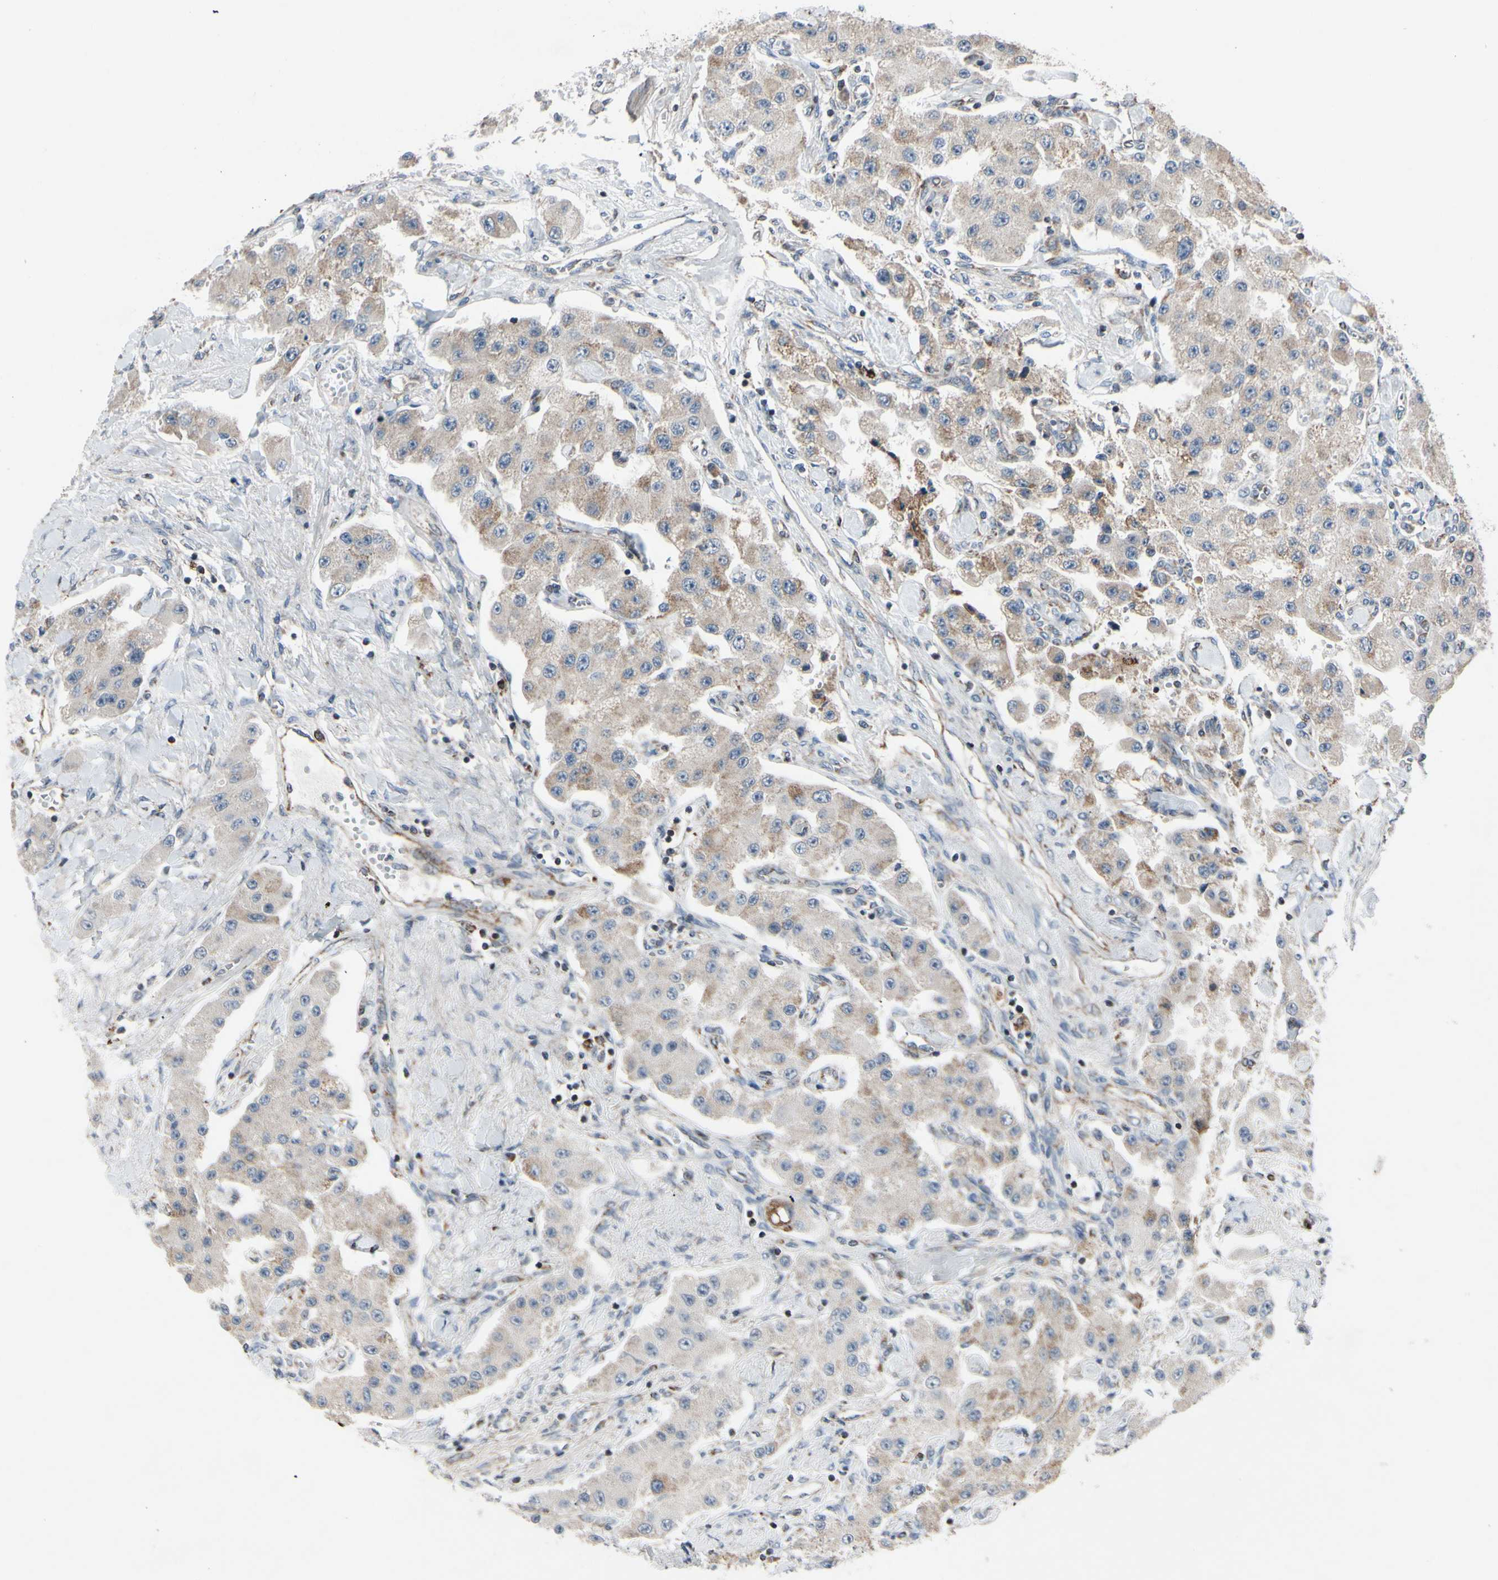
{"staining": {"intensity": "weak", "quantity": ">75%", "location": "cytoplasmic/membranous"}, "tissue": "carcinoid", "cell_type": "Tumor cells", "image_type": "cancer", "snomed": [{"axis": "morphology", "description": "Carcinoid, malignant, NOS"}, {"axis": "topography", "description": "Pancreas"}], "caption": "Protein expression analysis of human carcinoid reveals weak cytoplasmic/membranous expression in about >75% of tumor cells.", "gene": "CPT1A", "patient": {"sex": "male", "age": 41}}